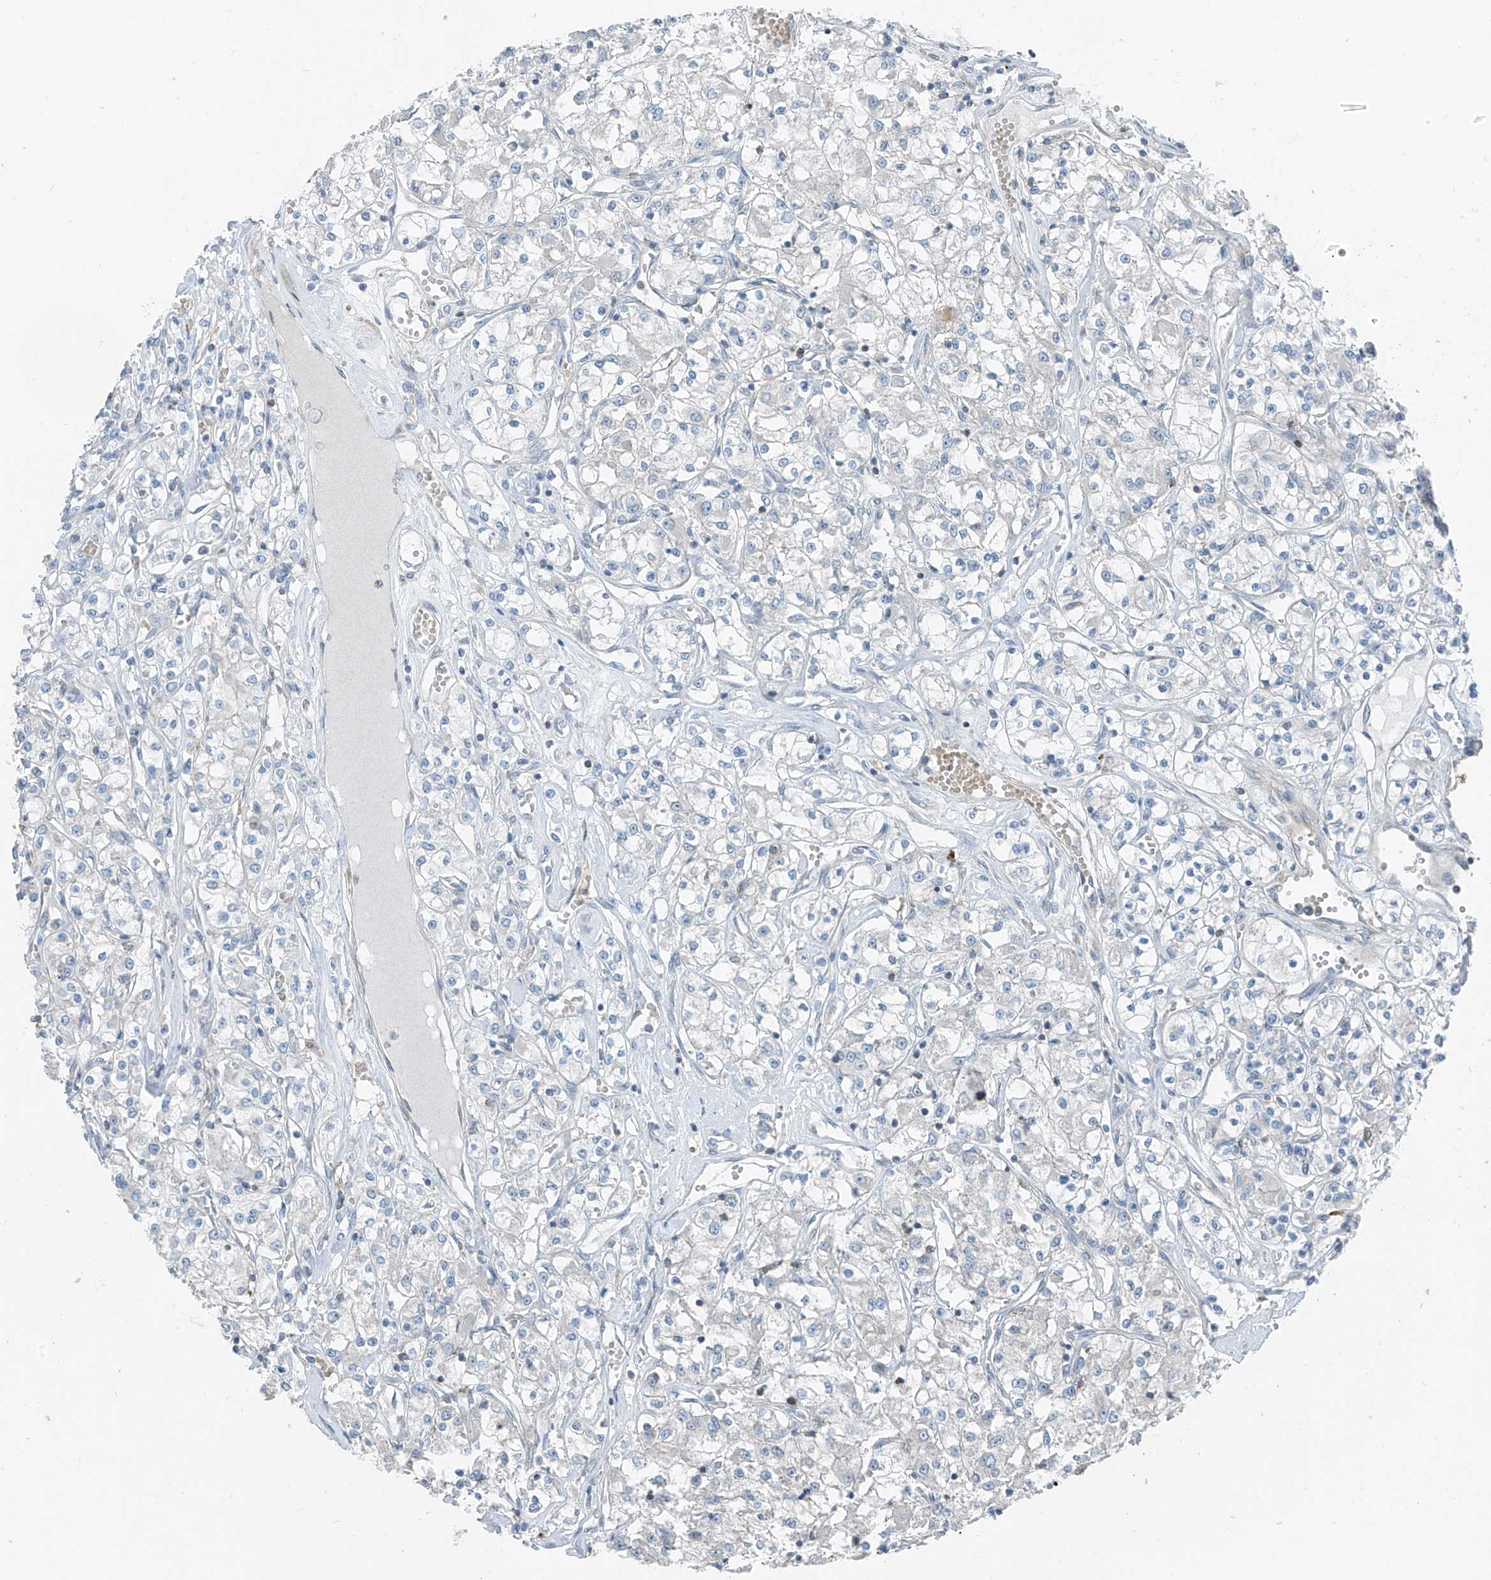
{"staining": {"intensity": "negative", "quantity": "none", "location": "none"}, "tissue": "renal cancer", "cell_type": "Tumor cells", "image_type": "cancer", "snomed": [{"axis": "morphology", "description": "Adenocarcinoma, NOS"}, {"axis": "topography", "description": "Kidney"}], "caption": "Immunohistochemical staining of renal cancer exhibits no significant positivity in tumor cells.", "gene": "SLC12A6", "patient": {"sex": "female", "age": 59}}